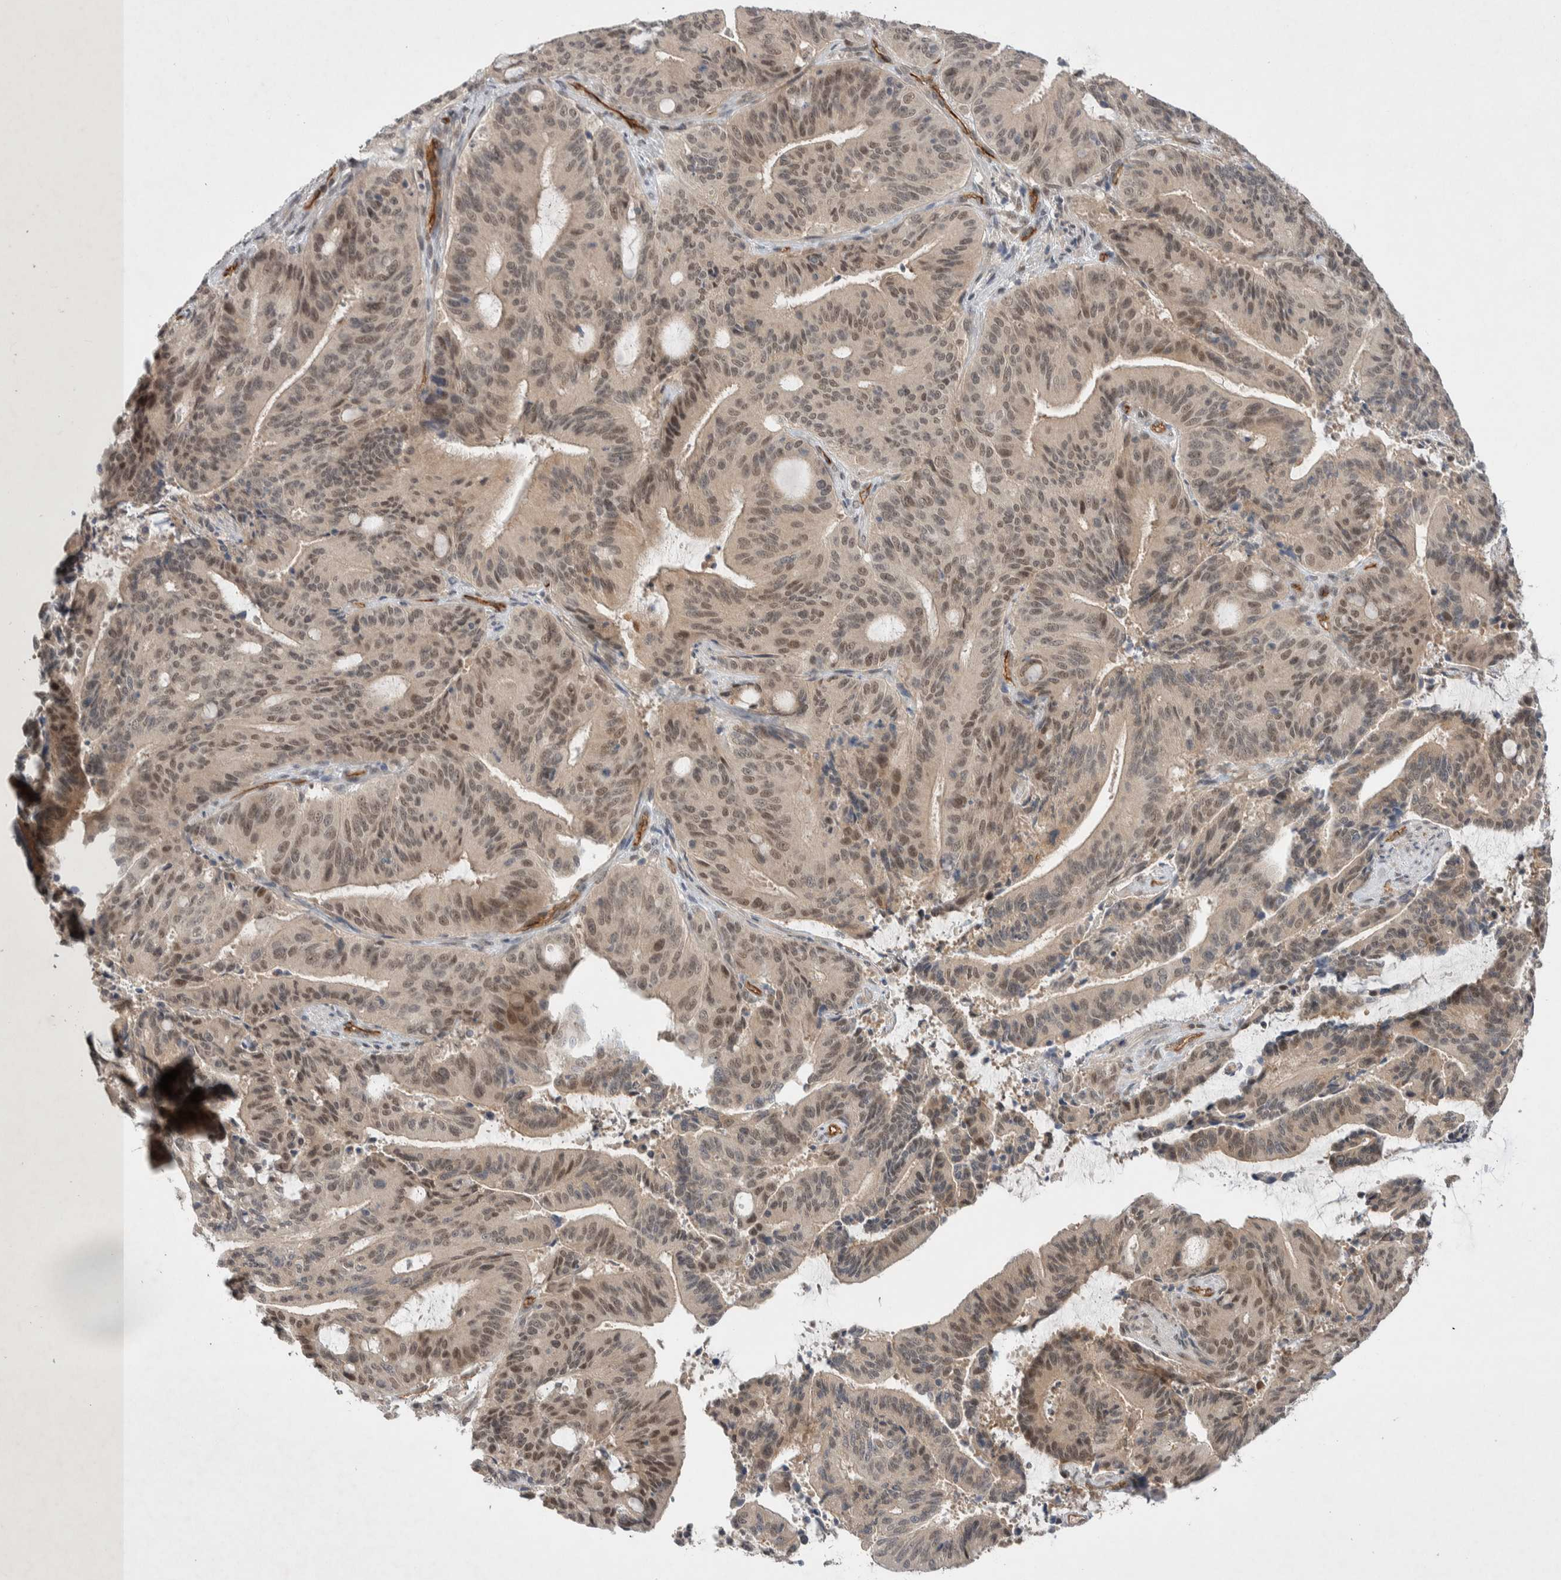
{"staining": {"intensity": "weak", "quantity": ">75%", "location": "cytoplasmic/membranous,nuclear"}, "tissue": "liver cancer", "cell_type": "Tumor cells", "image_type": "cancer", "snomed": [{"axis": "morphology", "description": "Normal tissue, NOS"}, {"axis": "morphology", "description": "Cholangiocarcinoma"}, {"axis": "topography", "description": "Liver"}, {"axis": "topography", "description": "Peripheral nerve tissue"}], "caption": "Weak cytoplasmic/membranous and nuclear positivity is seen in approximately >75% of tumor cells in cholangiocarcinoma (liver).", "gene": "ZNF704", "patient": {"sex": "female", "age": 73}}